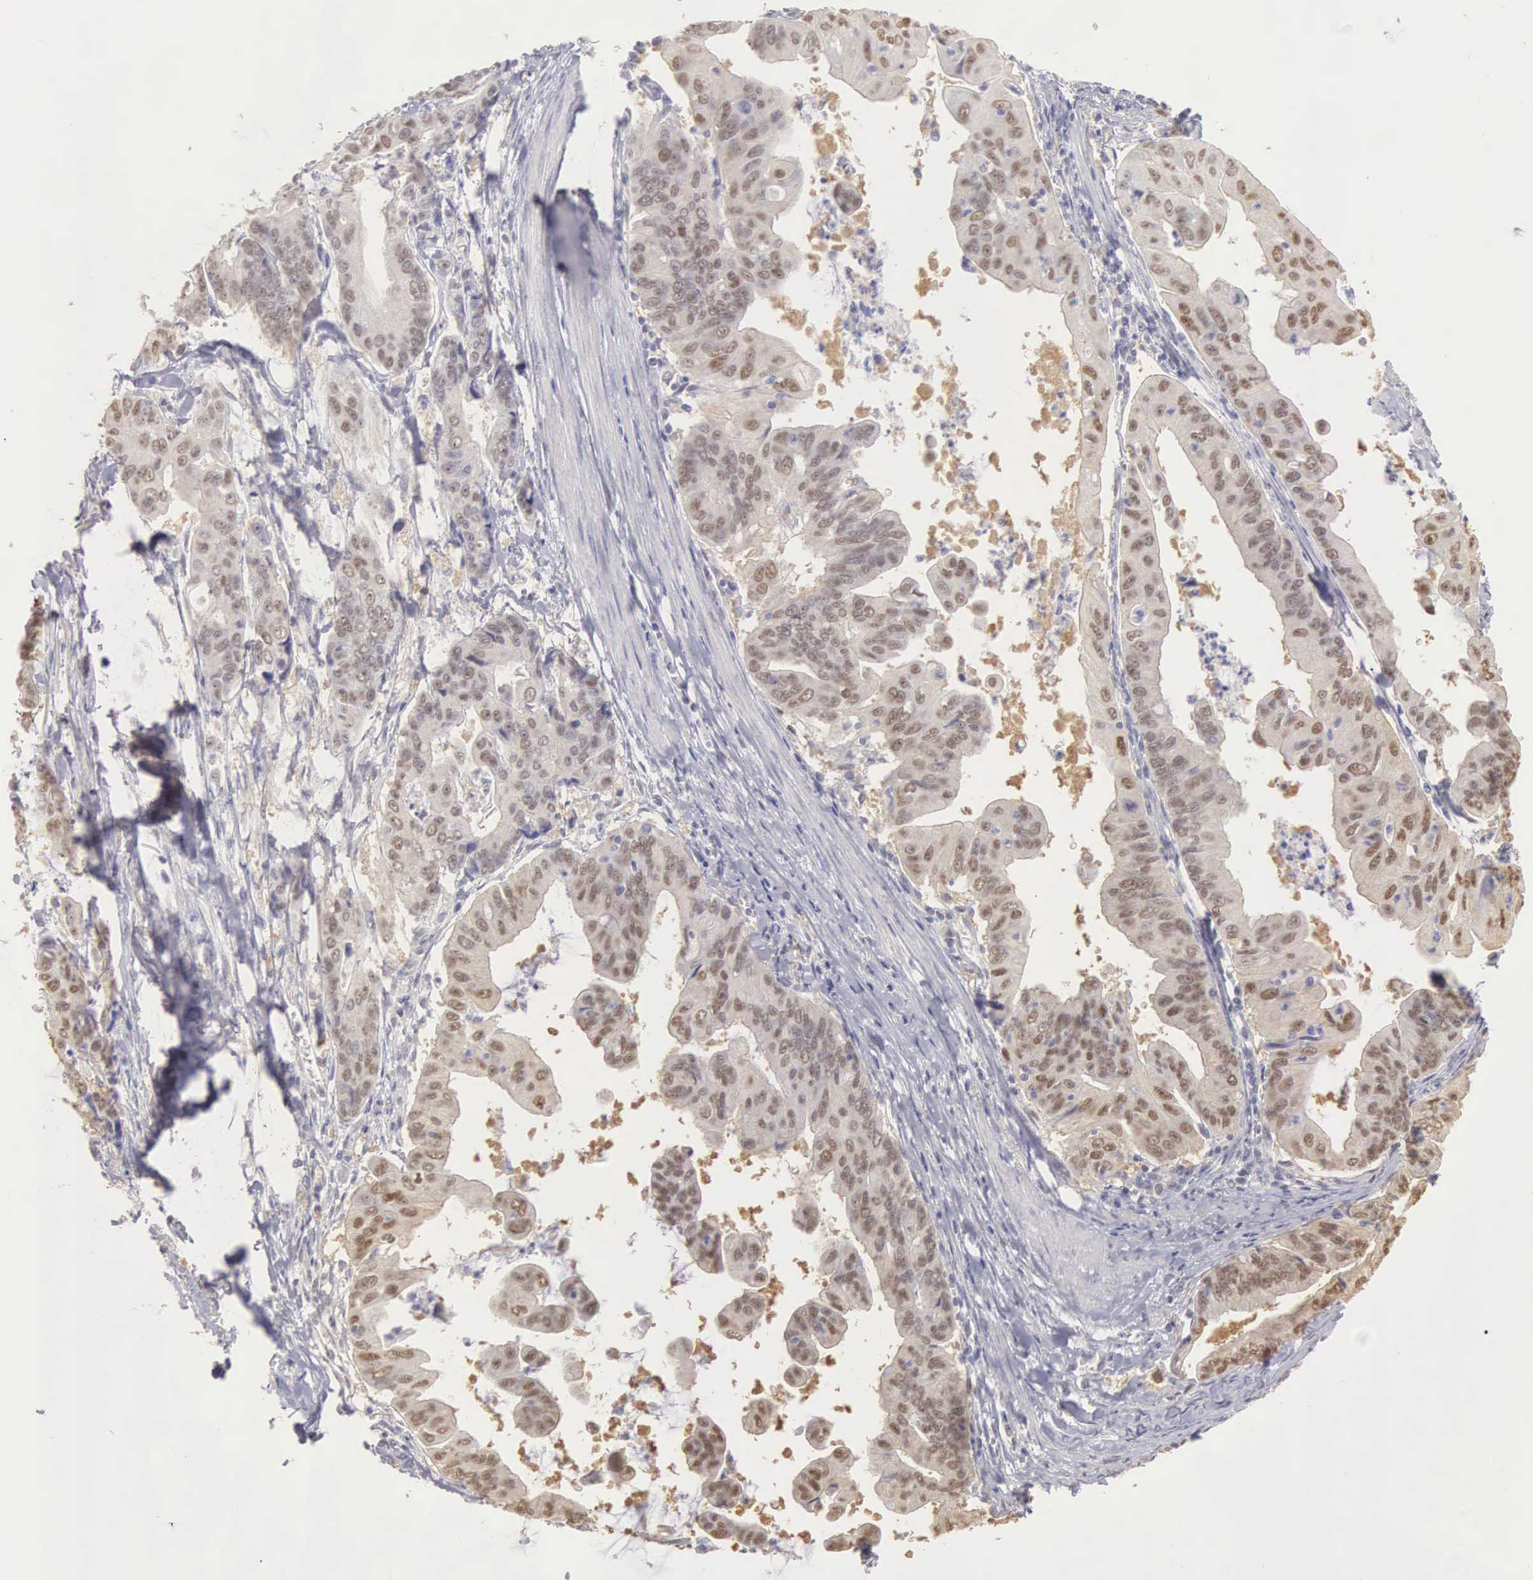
{"staining": {"intensity": "weak", "quantity": "25%-75%", "location": "nuclear"}, "tissue": "stomach cancer", "cell_type": "Tumor cells", "image_type": "cancer", "snomed": [{"axis": "morphology", "description": "Adenocarcinoma, NOS"}, {"axis": "topography", "description": "Stomach, upper"}], "caption": "A high-resolution photomicrograph shows immunohistochemistry staining of stomach adenocarcinoma, which displays weak nuclear positivity in about 25%-75% of tumor cells.", "gene": "UBA1", "patient": {"sex": "male", "age": 80}}